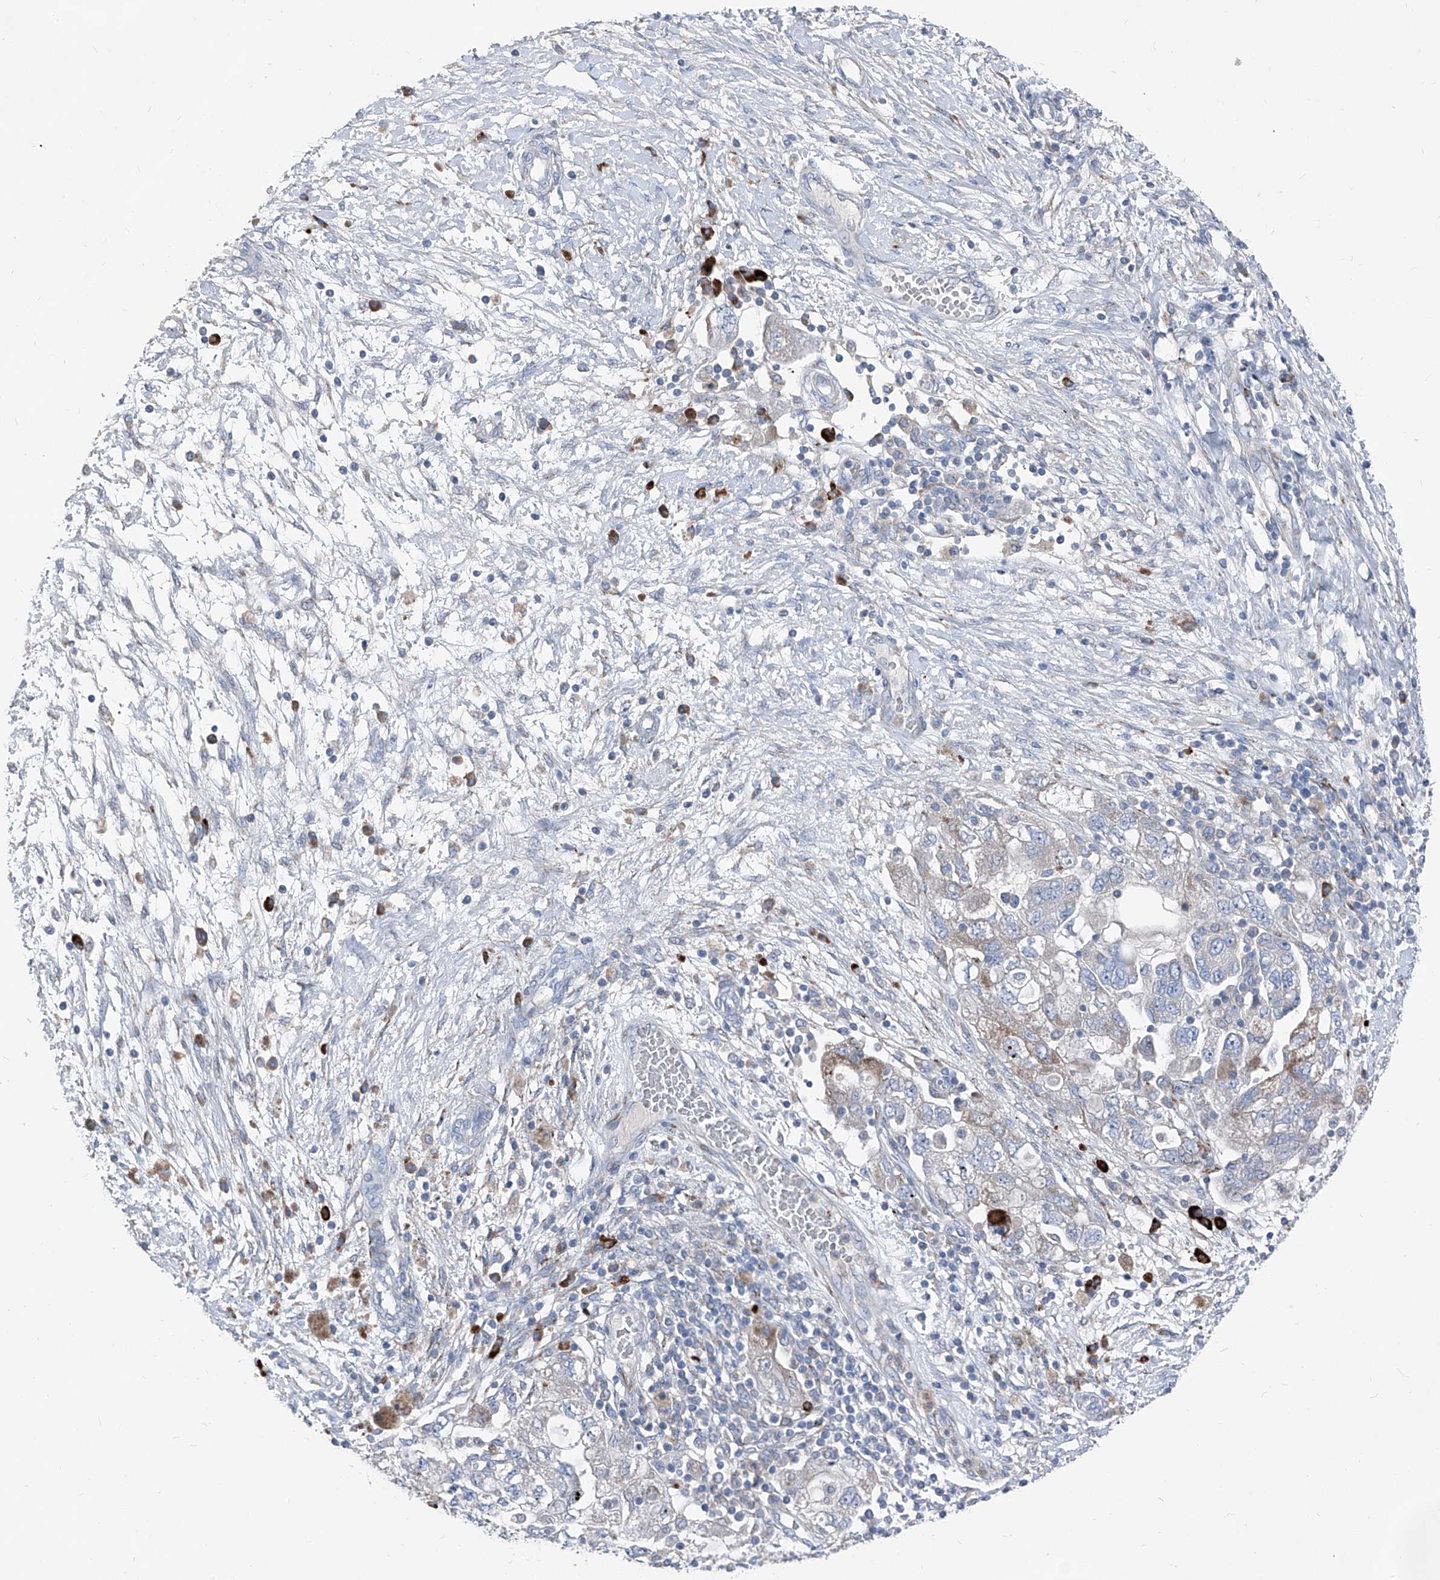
{"staining": {"intensity": "negative", "quantity": "none", "location": "none"}, "tissue": "ovarian cancer", "cell_type": "Tumor cells", "image_type": "cancer", "snomed": [{"axis": "morphology", "description": "Carcinoma, NOS"}, {"axis": "morphology", "description": "Cystadenocarcinoma, serous, NOS"}, {"axis": "topography", "description": "Ovary"}], "caption": "Immunohistochemistry of human ovarian serous cystadenocarcinoma displays no positivity in tumor cells.", "gene": "IFI27", "patient": {"sex": "female", "age": 69}}